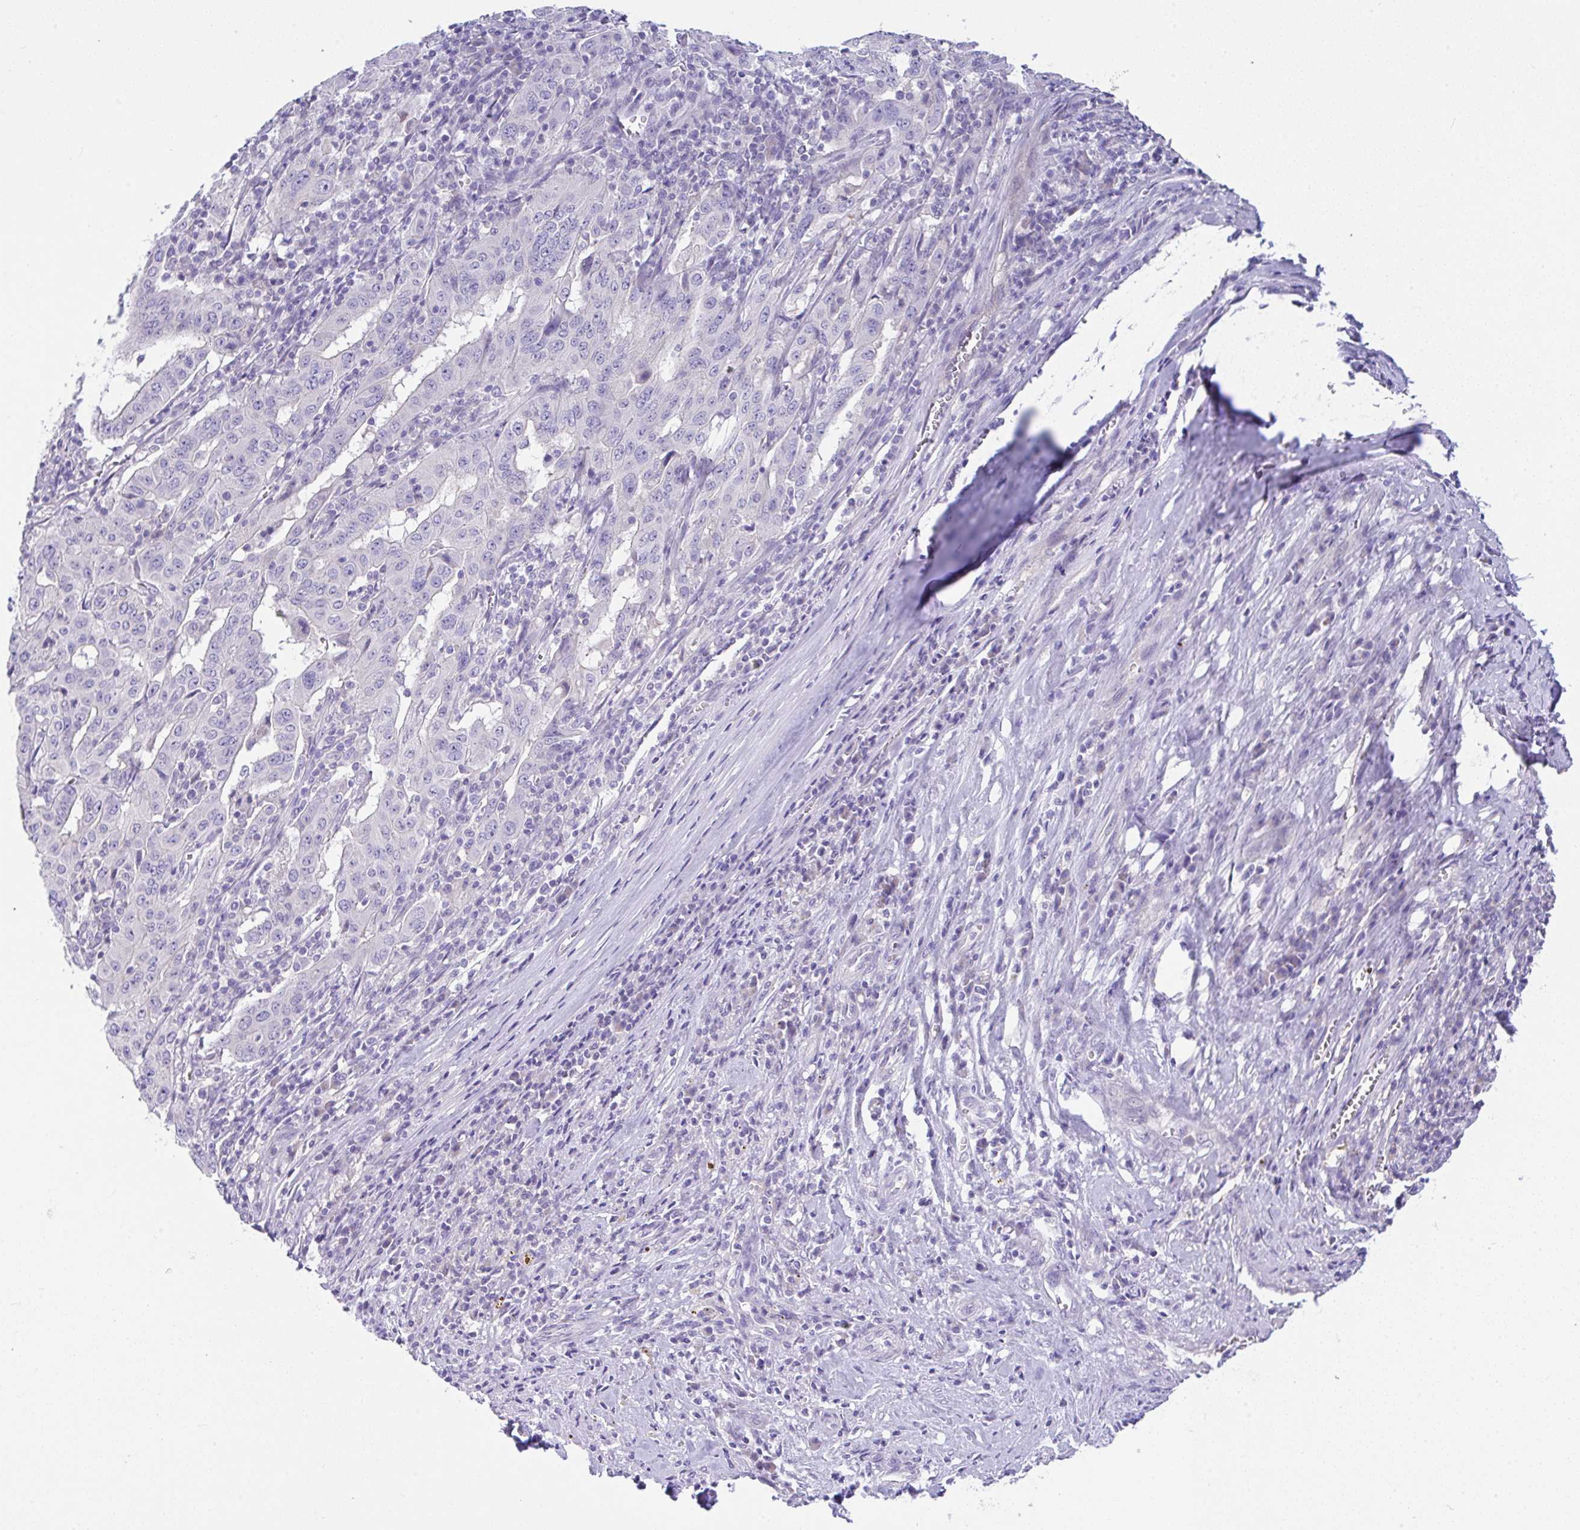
{"staining": {"intensity": "negative", "quantity": "none", "location": "none"}, "tissue": "pancreatic cancer", "cell_type": "Tumor cells", "image_type": "cancer", "snomed": [{"axis": "morphology", "description": "Adenocarcinoma, NOS"}, {"axis": "topography", "description": "Pancreas"}], "caption": "An IHC micrograph of pancreatic cancer is shown. There is no staining in tumor cells of pancreatic cancer.", "gene": "SERPINE3", "patient": {"sex": "male", "age": 63}}